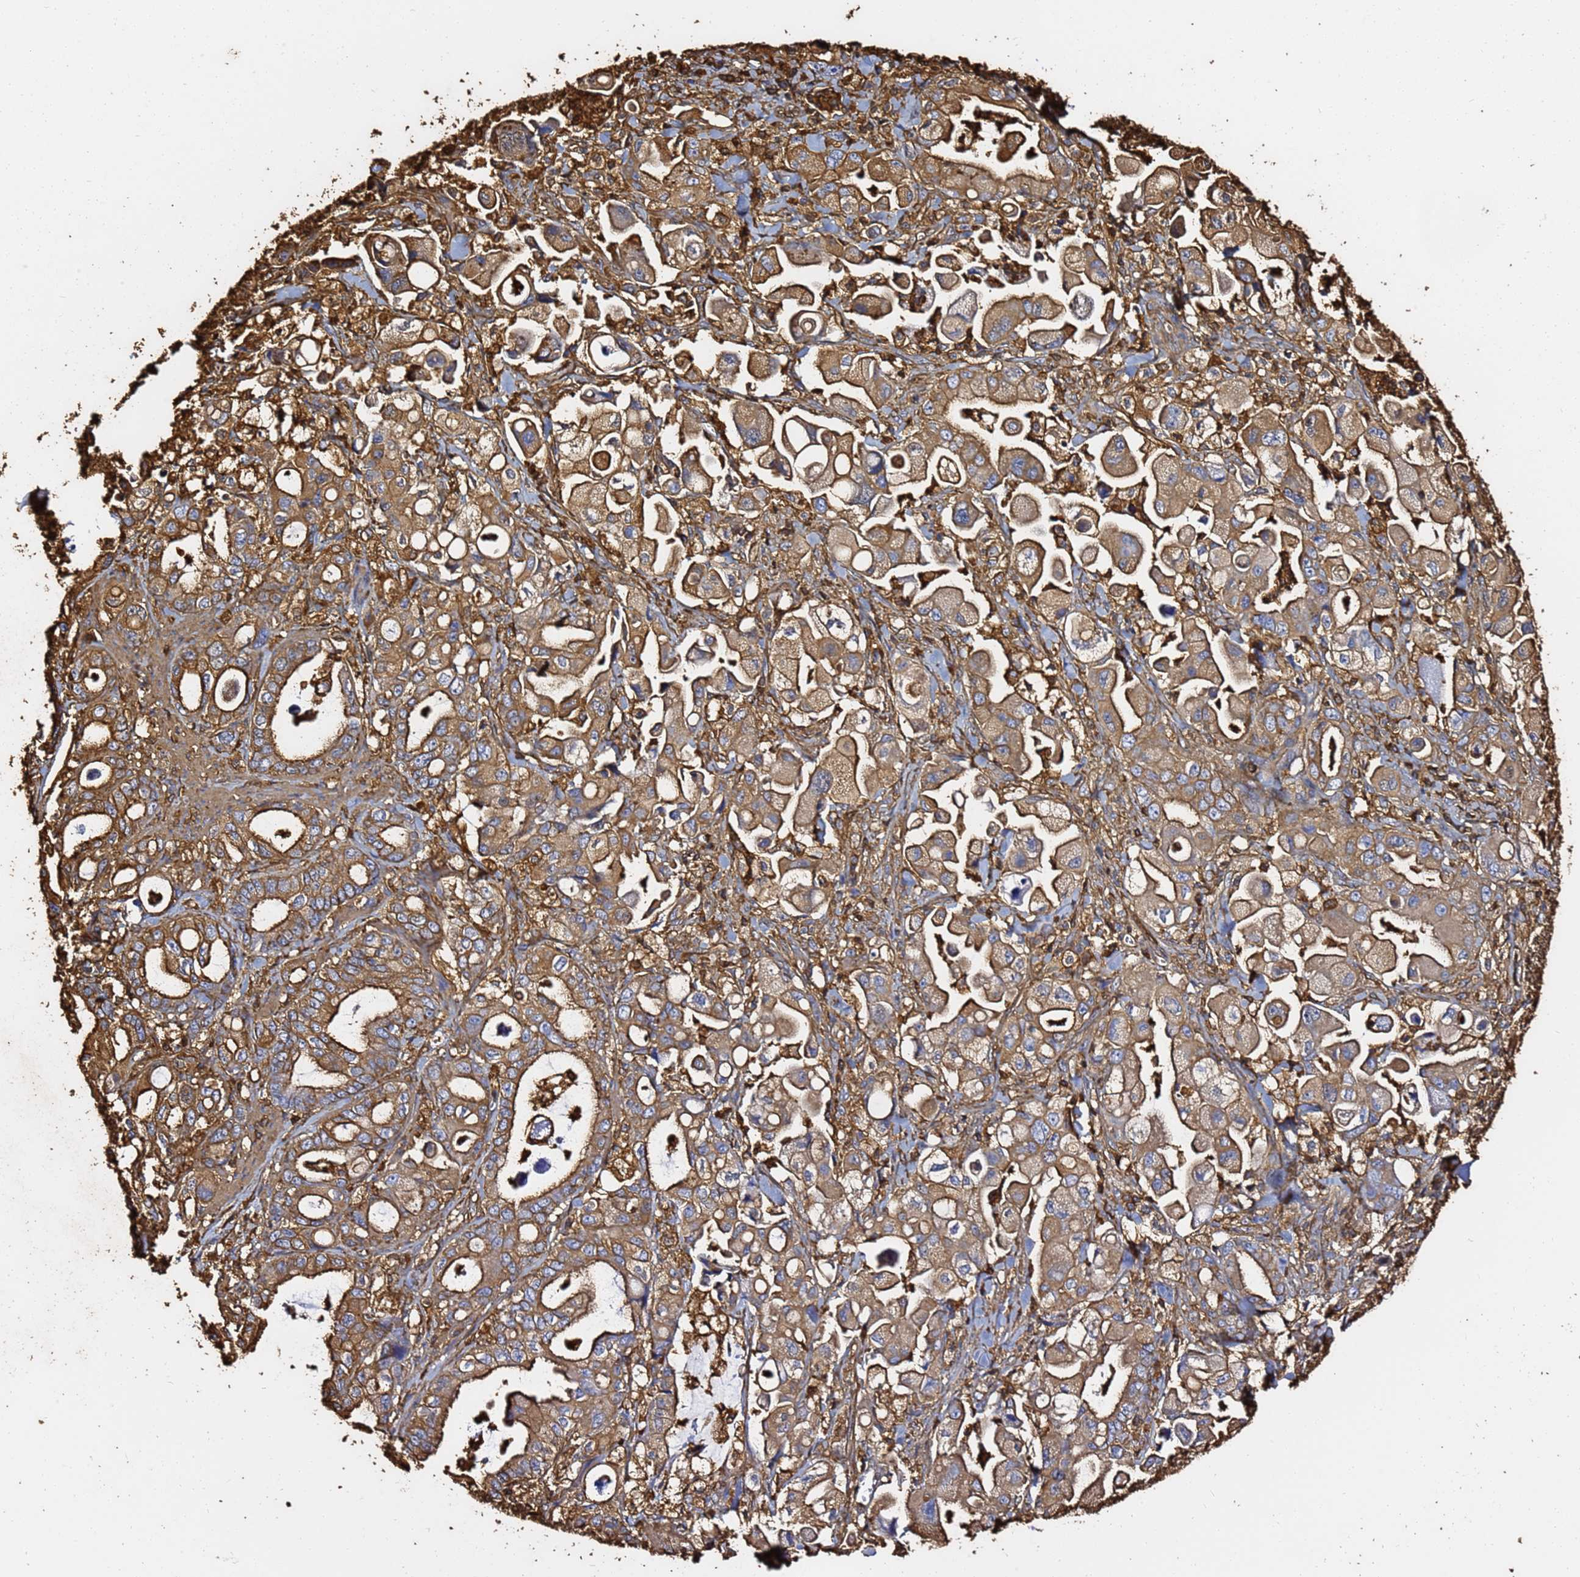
{"staining": {"intensity": "strong", "quantity": ">75%", "location": "cytoplasmic/membranous"}, "tissue": "pancreatic cancer", "cell_type": "Tumor cells", "image_type": "cancer", "snomed": [{"axis": "morphology", "description": "Adenocarcinoma, NOS"}, {"axis": "topography", "description": "Pancreas"}], "caption": "Immunohistochemical staining of human pancreatic adenocarcinoma exhibits high levels of strong cytoplasmic/membranous positivity in approximately >75% of tumor cells. (Brightfield microscopy of DAB IHC at high magnification).", "gene": "ACTB", "patient": {"sex": "male", "age": 68}}